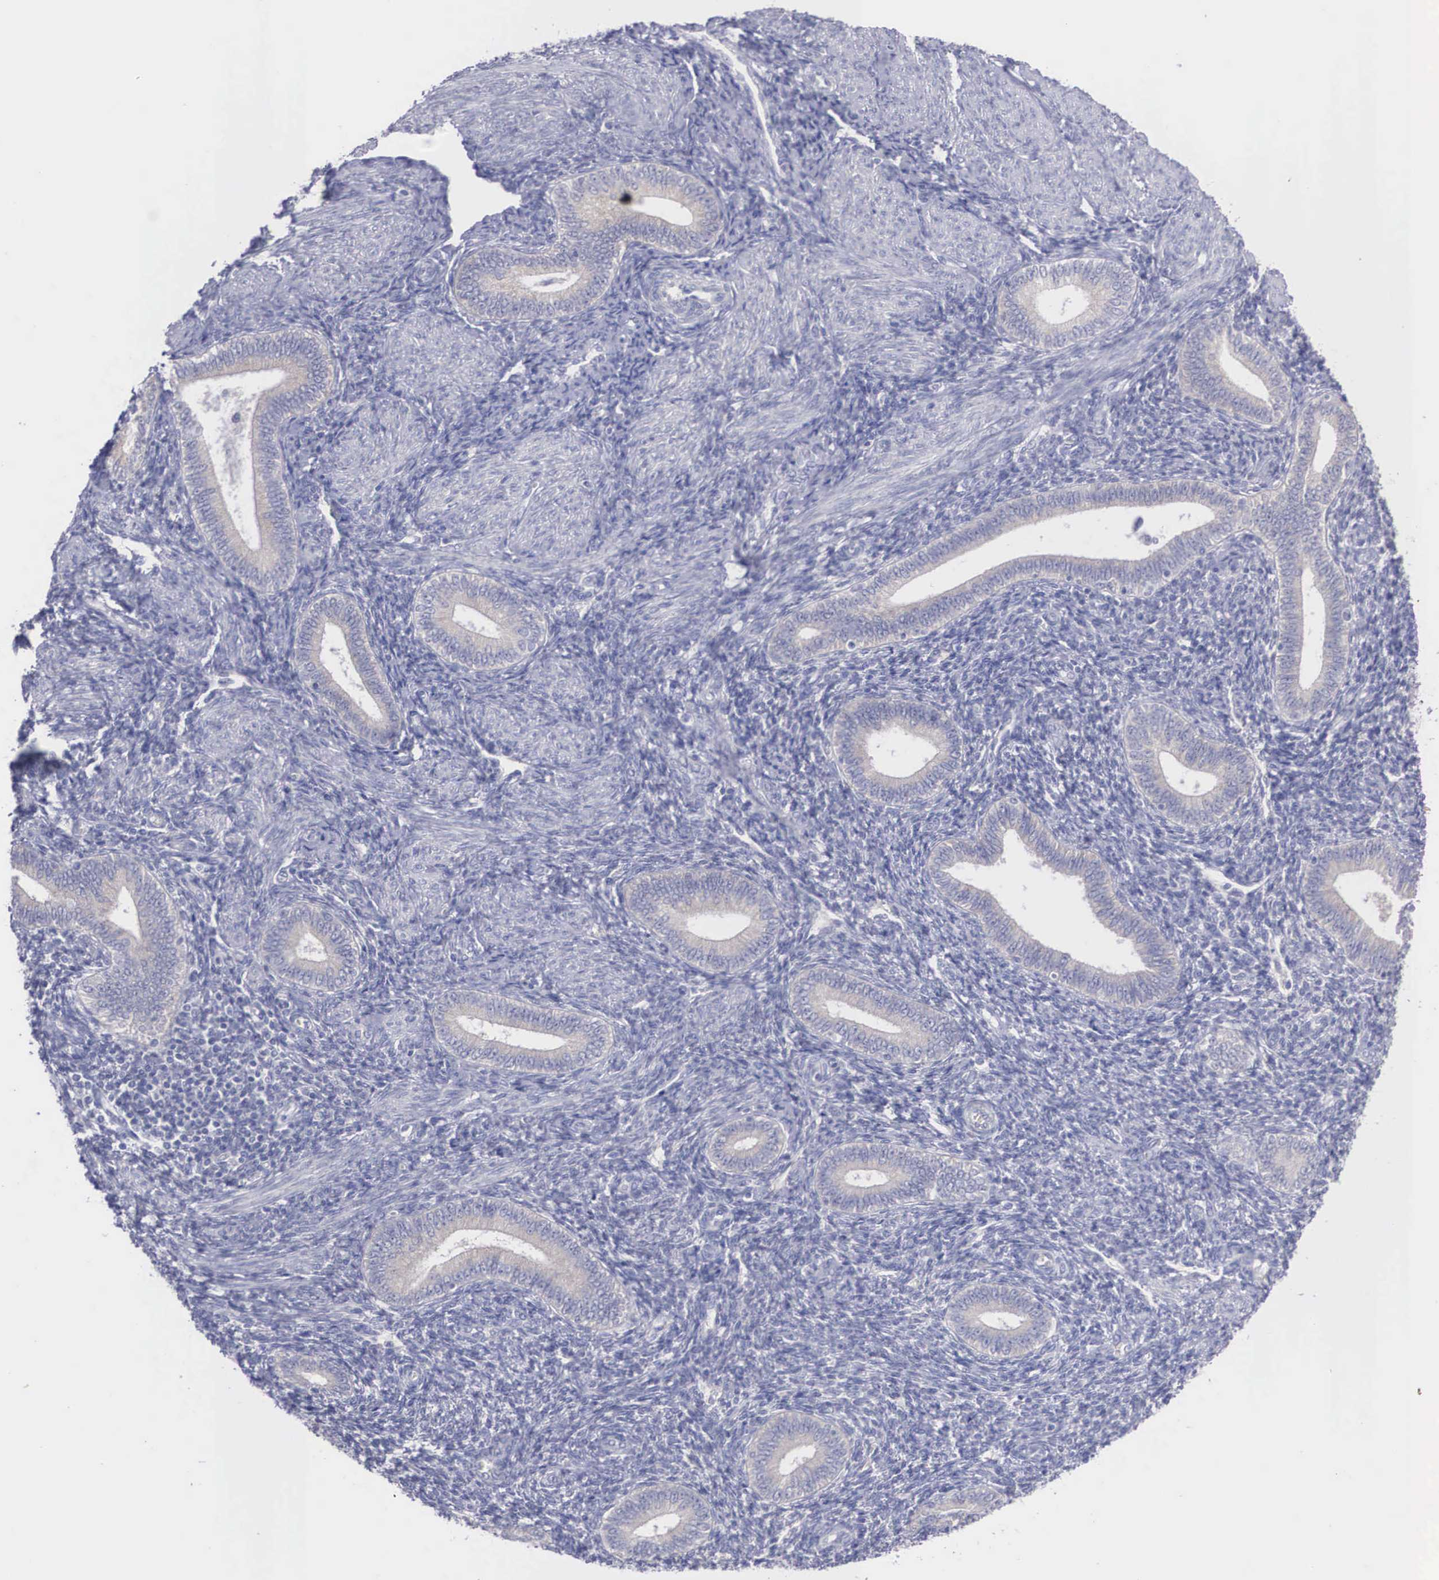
{"staining": {"intensity": "negative", "quantity": "none", "location": "none"}, "tissue": "endometrium", "cell_type": "Cells in endometrial stroma", "image_type": "normal", "snomed": [{"axis": "morphology", "description": "Normal tissue, NOS"}, {"axis": "topography", "description": "Endometrium"}], "caption": "Endometrium stained for a protein using immunohistochemistry (IHC) shows no staining cells in endometrial stroma.", "gene": "REPS2", "patient": {"sex": "female", "age": 35}}